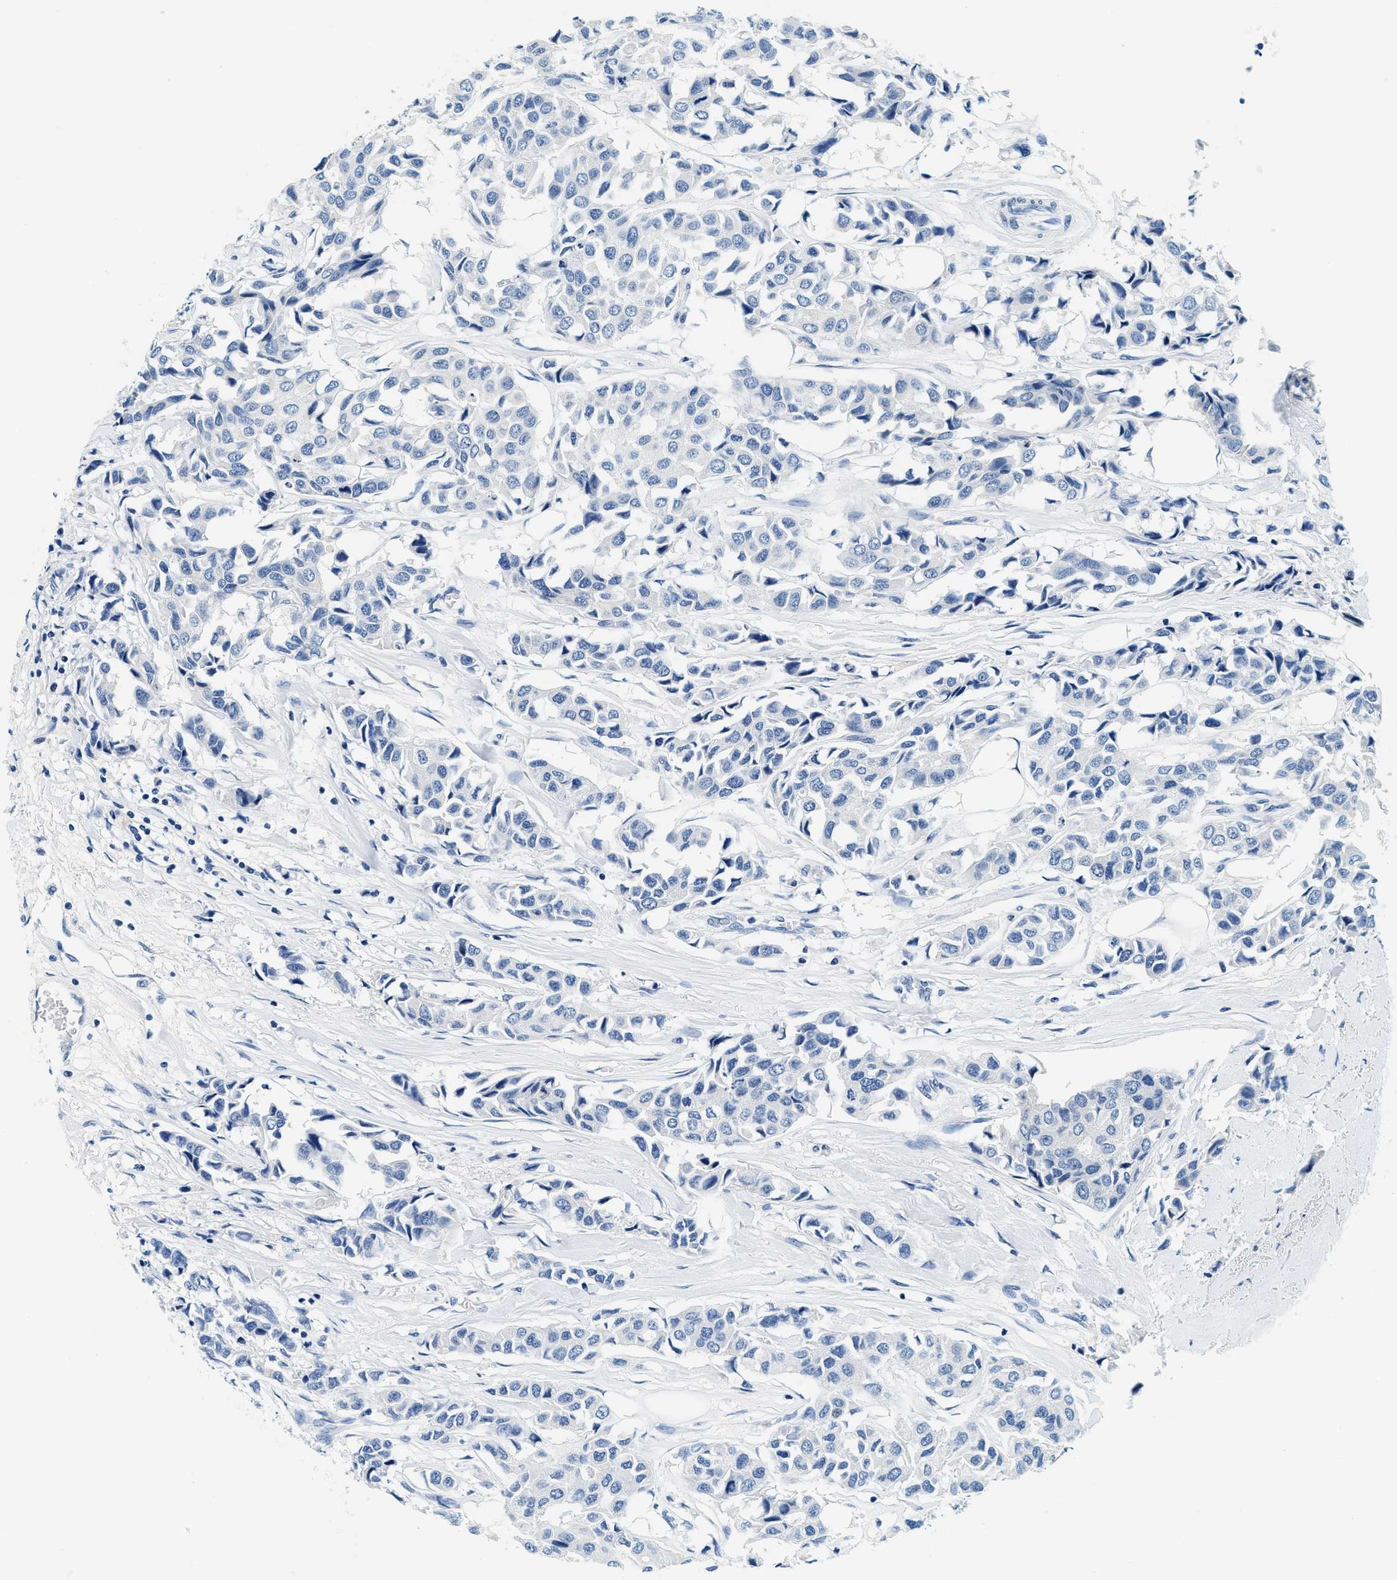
{"staining": {"intensity": "negative", "quantity": "none", "location": "none"}, "tissue": "breast cancer", "cell_type": "Tumor cells", "image_type": "cancer", "snomed": [{"axis": "morphology", "description": "Duct carcinoma"}, {"axis": "topography", "description": "Breast"}], "caption": "The immunohistochemistry histopathology image has no significant staining in tumor cells of infiltrating ductal carcinoma (breast) tissue.", "gene": "GSTM3", "patient": {"sex": "female", "age": 80}}